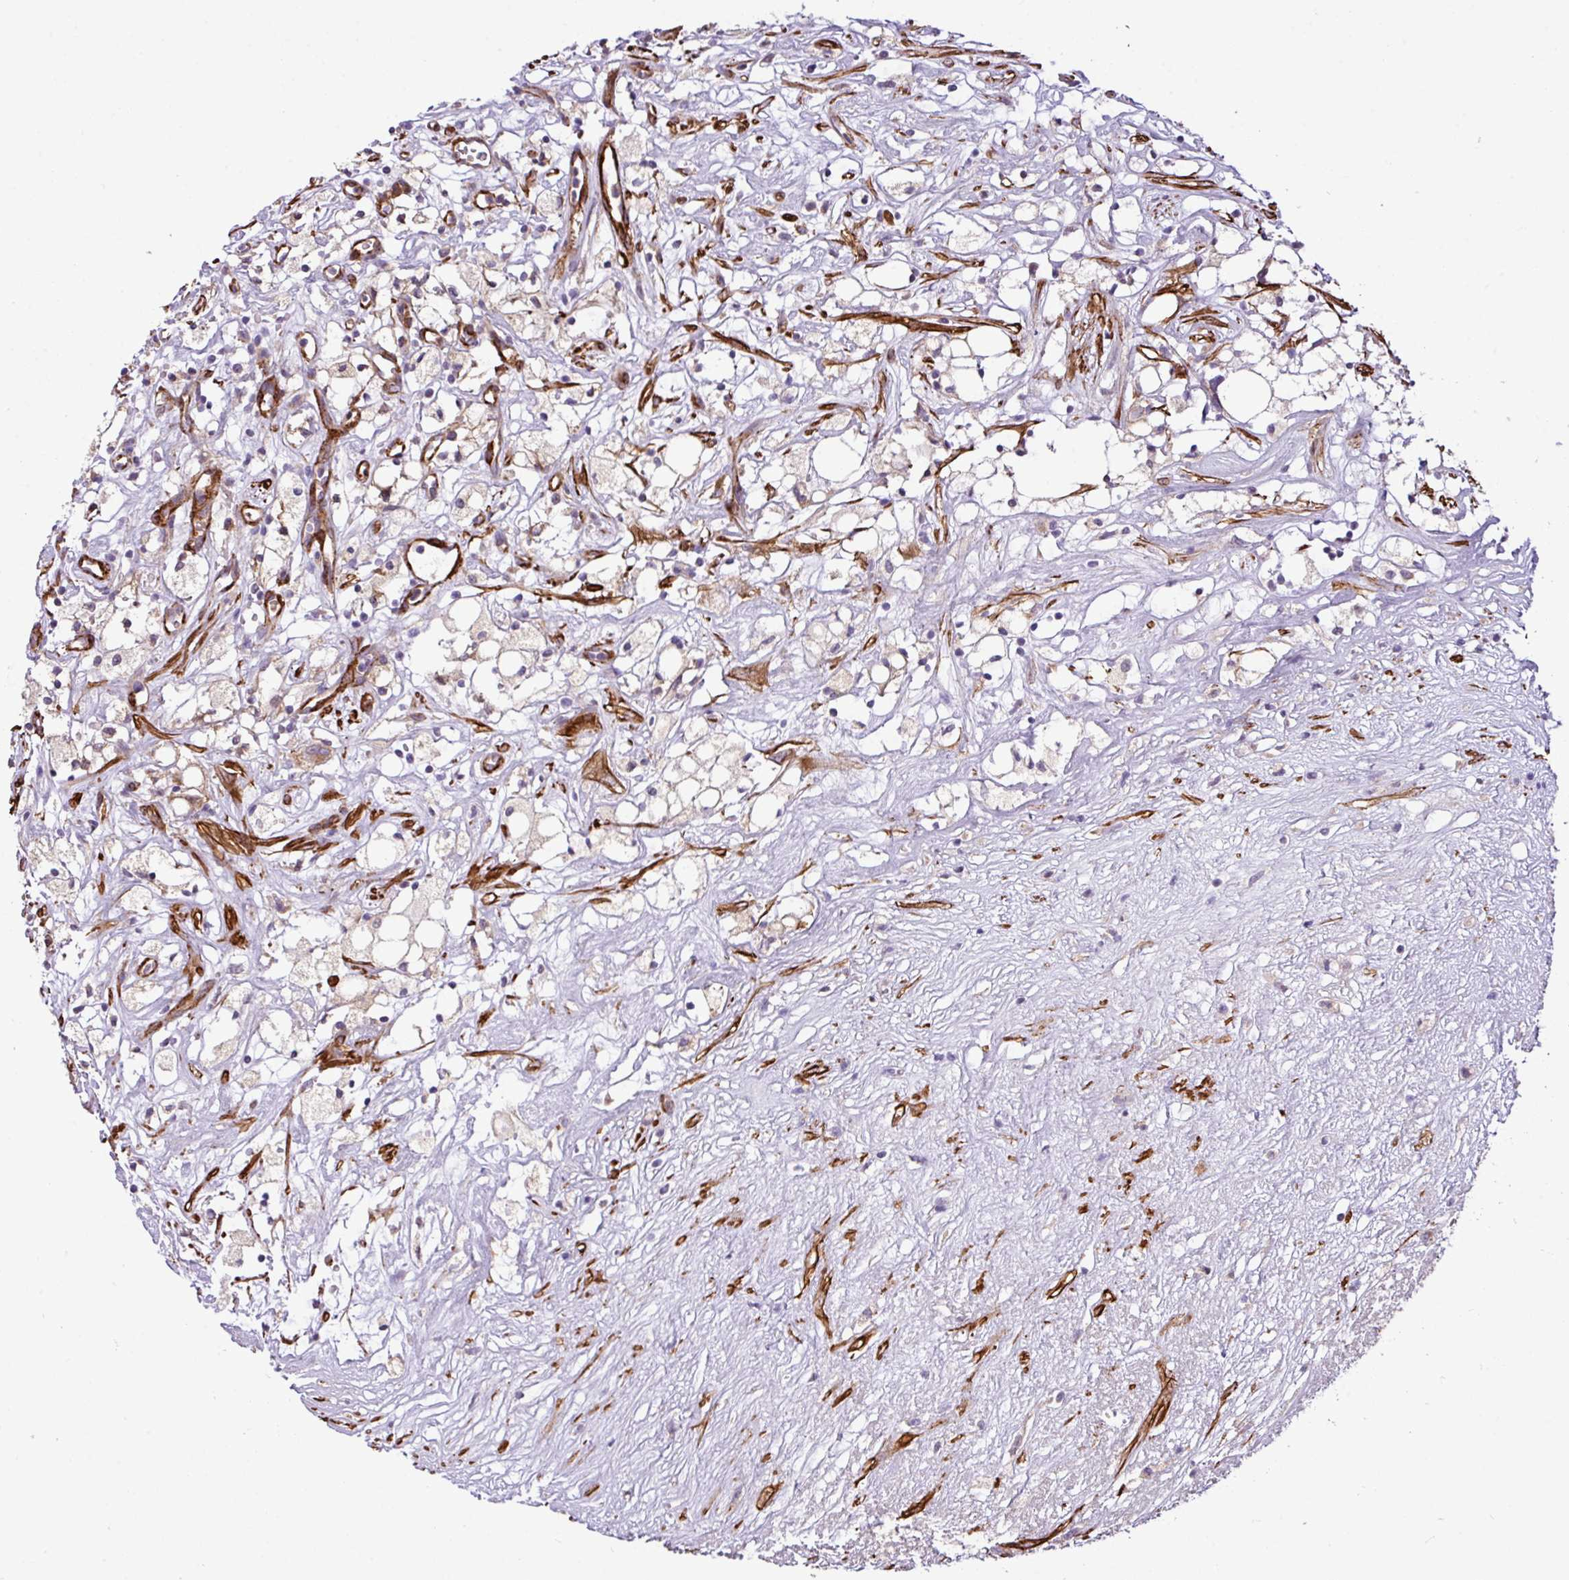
{"staining": {"intensity": "weak", "quantity": "<25%", "location": "cytoplasmic/membranous"}, "tissue": "renal cancer", "cell_type": "Tumor cells", "image_type": "cancer", "snomed": [{"axis": "morphology", "description": "Adenocarcinoma, NOS"}, {"axis": "topography", "description": "Kidney"}], "caption": "Protein analysis of renal cancer reveals no significant expression in tumor cells.", "gene": "FAM47E", "patient": {"sex": "male", "age": 59}}